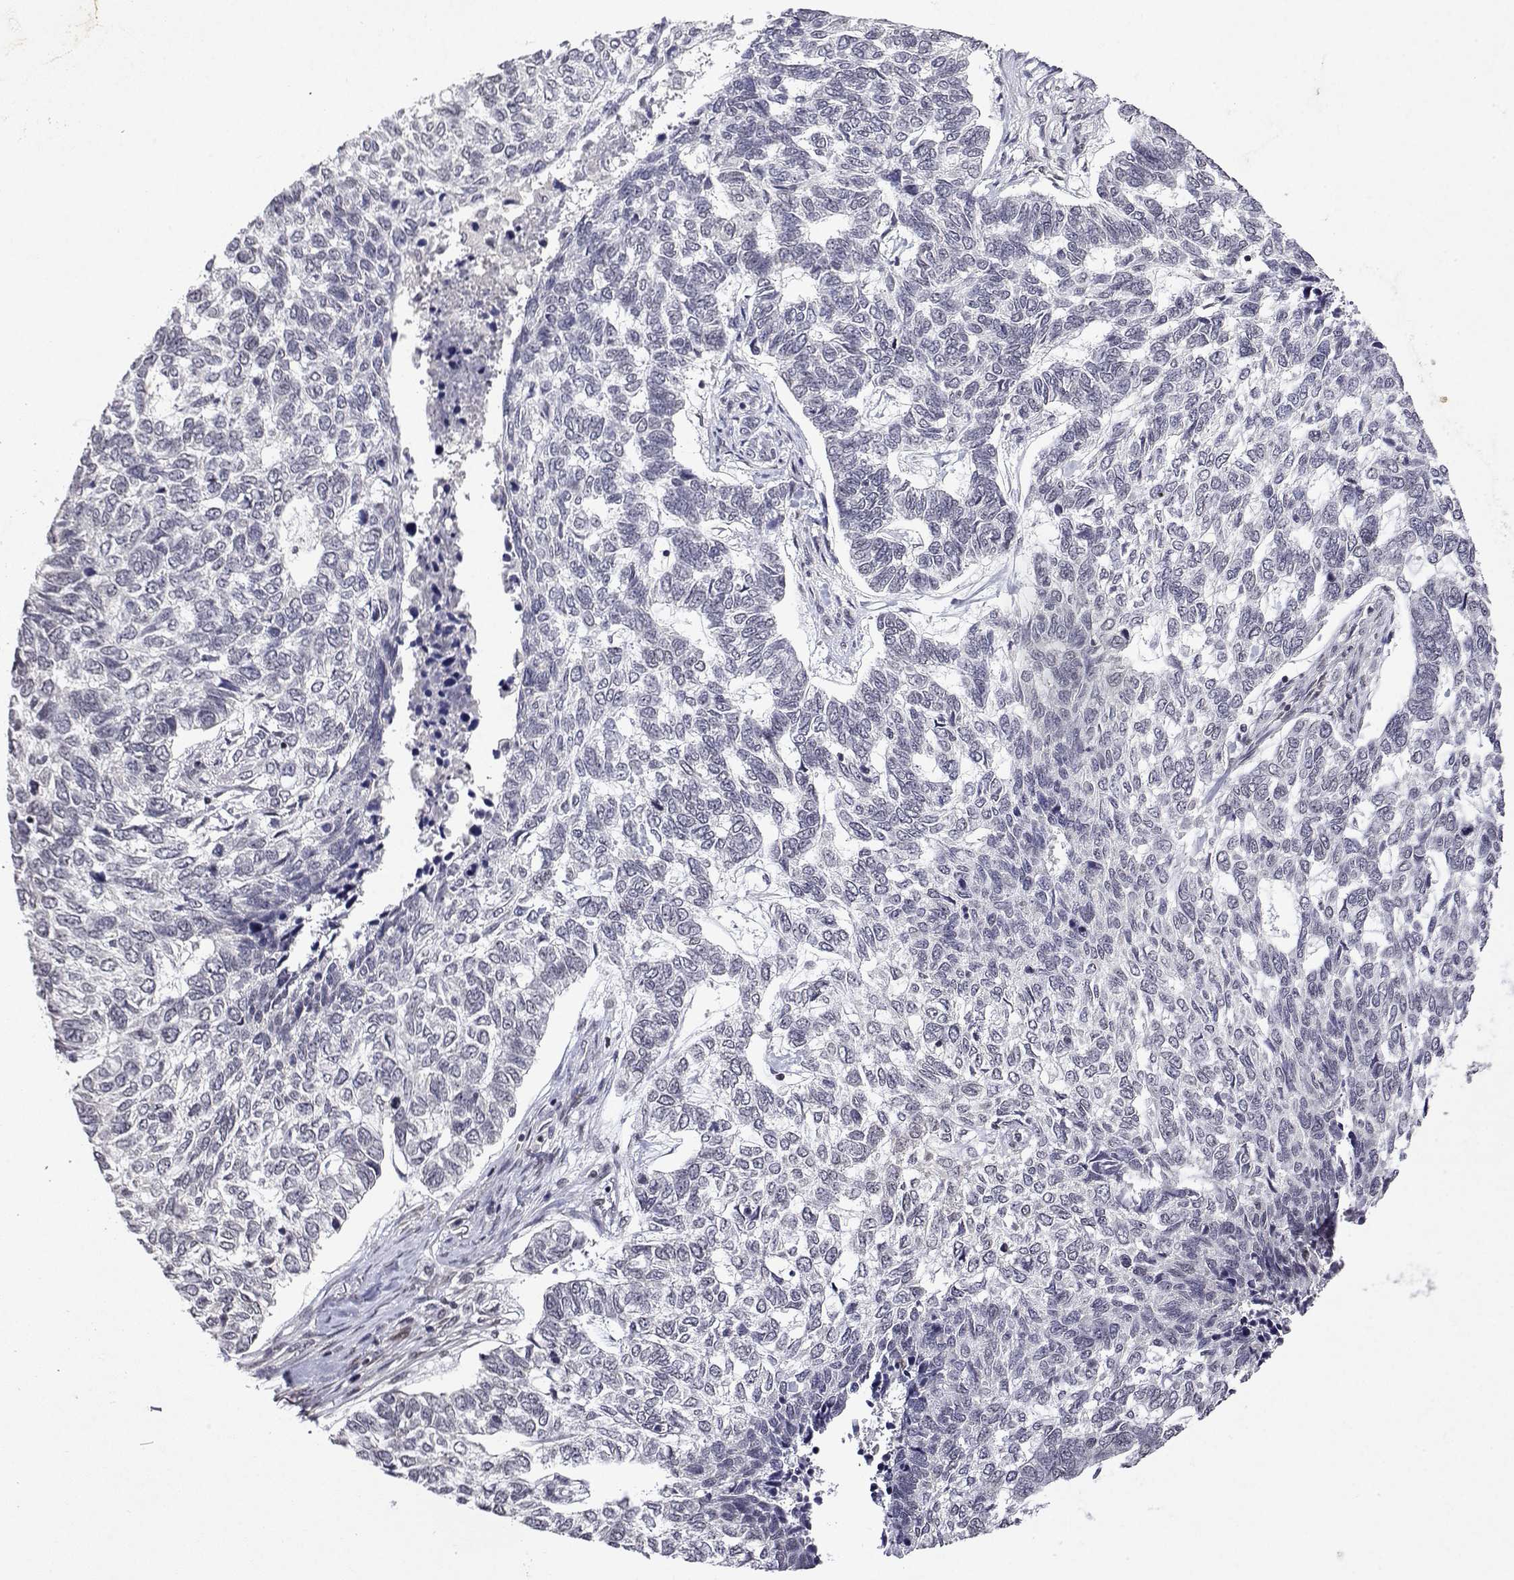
{"staining": {"intensity": "negative", "quantity": "none", "location": "none"}, "tissue": "skin cancer", "cell_type": "Tumor cells", "image_type": "cancer", "snomed": [{"axis": "morphology", "description": "Basal cell carcinoma"}, {"axis": "topography", "description": "Skin"}], "caption": "This is a micrograph of IHC staining of skin cancer, which shows no expression in tumor cells.", "gene": "XPC", "patient": {"sex": "female", "age": 65}}